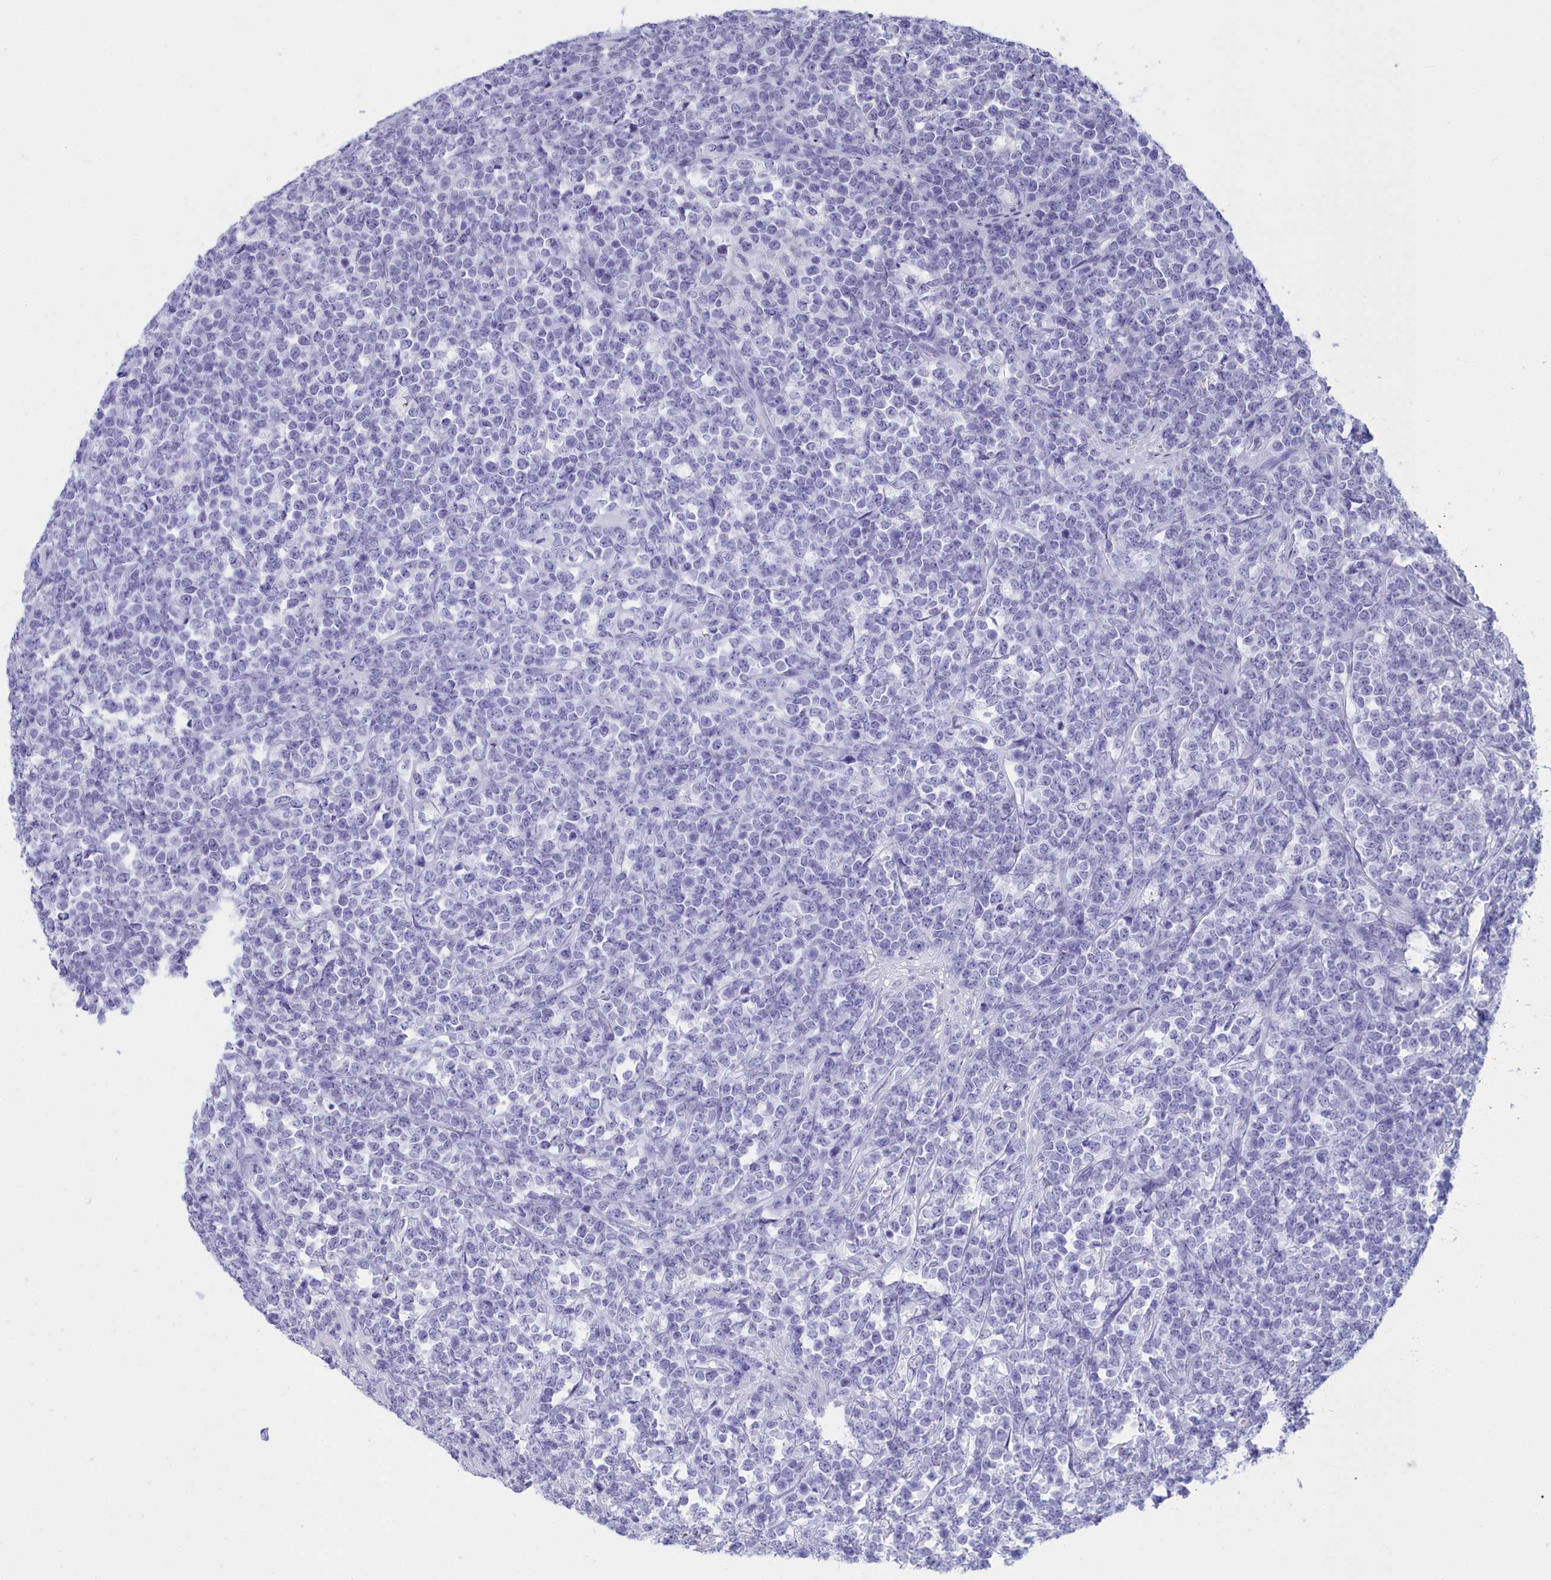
{"staining": {"intensity": "negative", "quantity": "none", "location": "none"}, "tissue": "lymphoma", "cell_type": "Tumor cells", "image_type": "cancer", "snomed": [{"axis": "morphology", "description": "Malignant lymphoma, non-Hodgkin's type, High grade"}, {"axis": "topography", "description": "Small intestine"}], "caption": "Tumor cells show no significant expression in malignant lymphoma, non-Hodgkin's type (high-grade).", "gene": "CCDC97", "patient": {"sex": "male", "age": 8}}